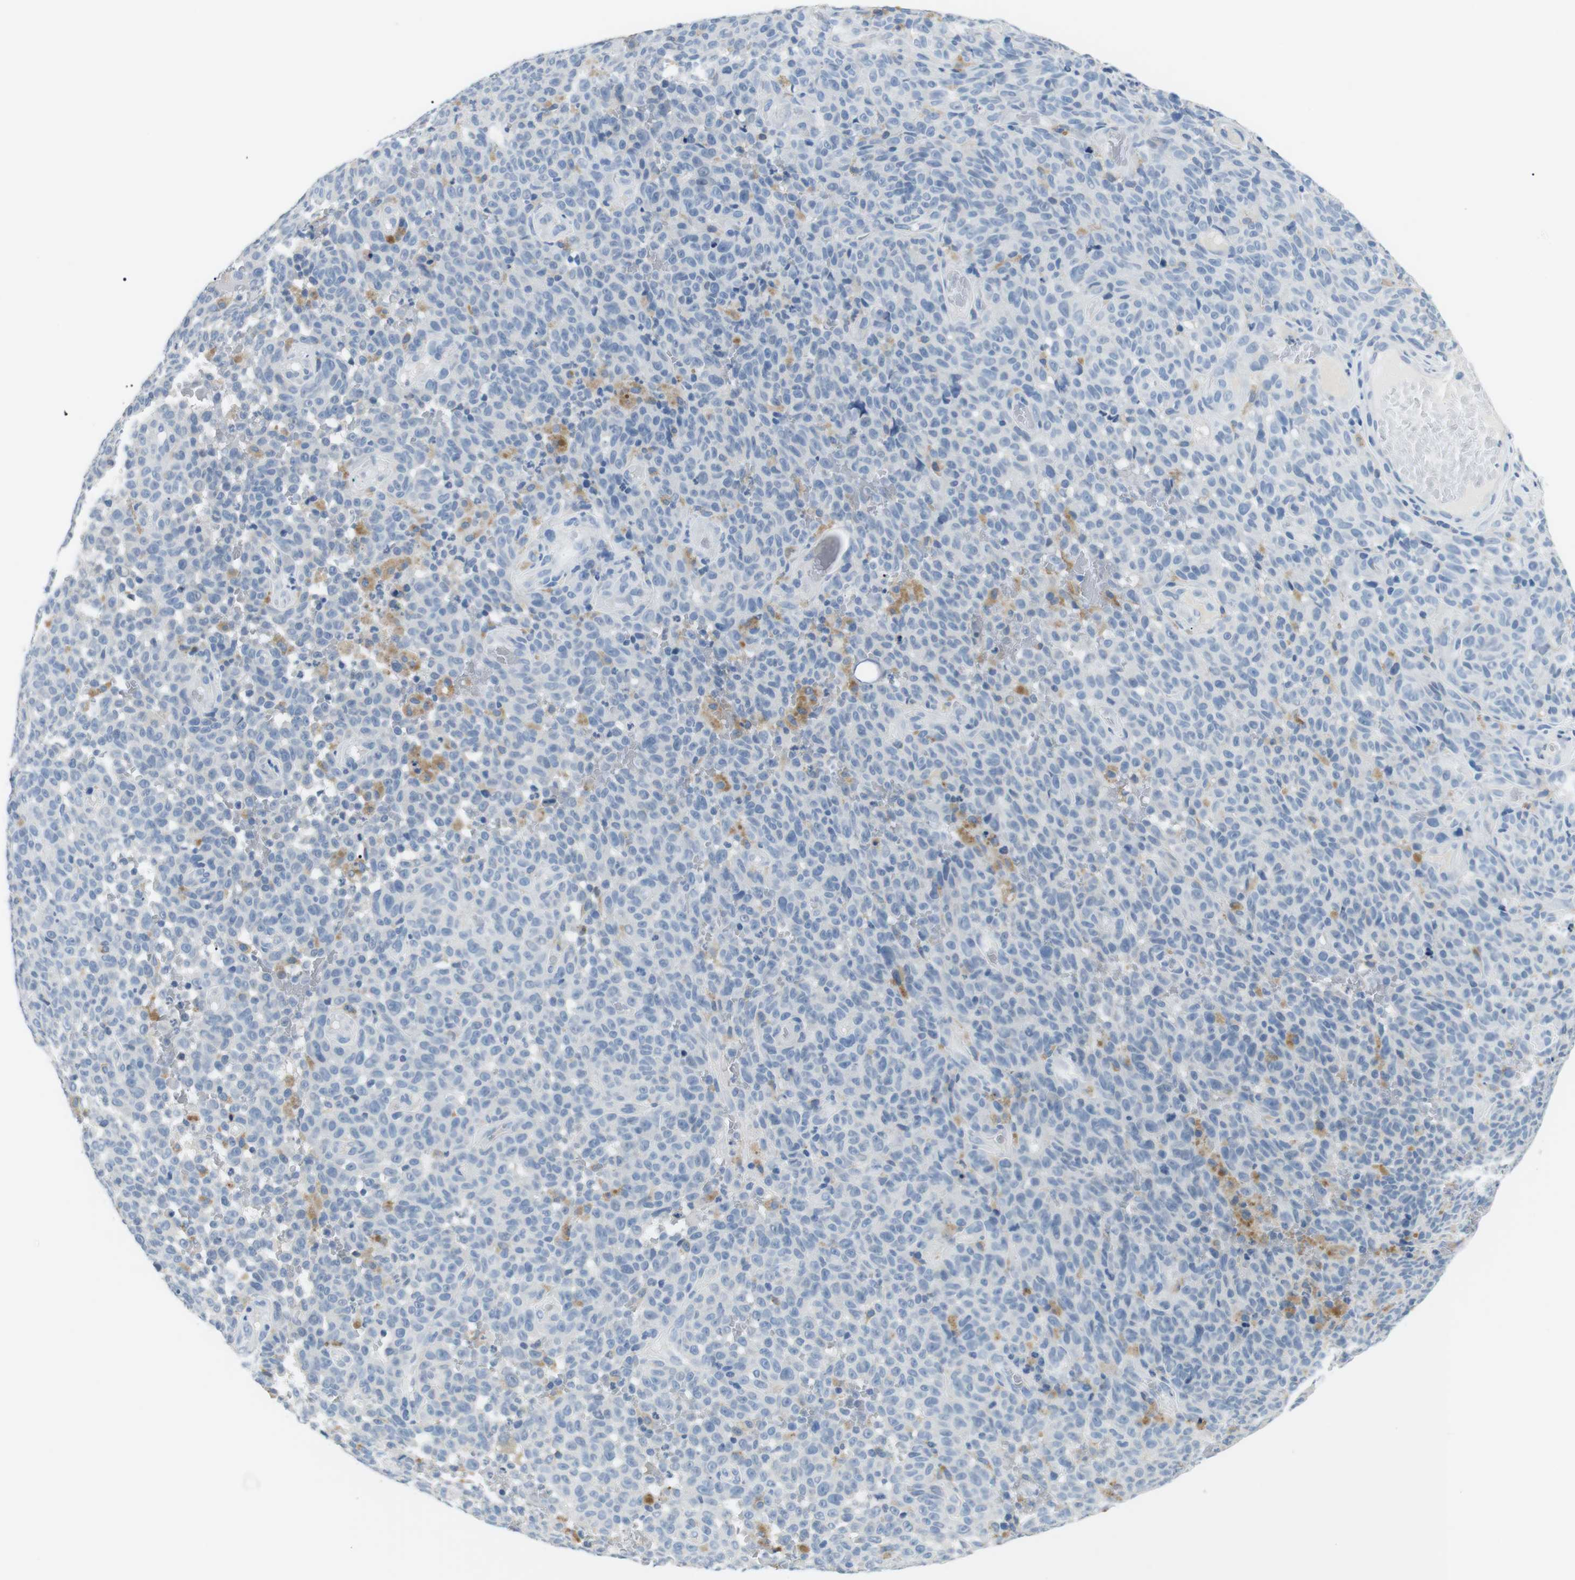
{"staining": {"intensity": "negative", "quantity": "none", "location": "none"}, "tissue": "melanoma", "cell_type": "Tumor cells", "image_type": "cancer", "snomed": [{"axis": "morphology", "description": "Malignant melanoma, NOS"}, {"axis": "topography", "description": "Skin"}], "caption": "Tumor cells show no significant staining in malignant melanoma.", "gene": "FCGRT", "patient": {"sex": "female", "age": 82}}